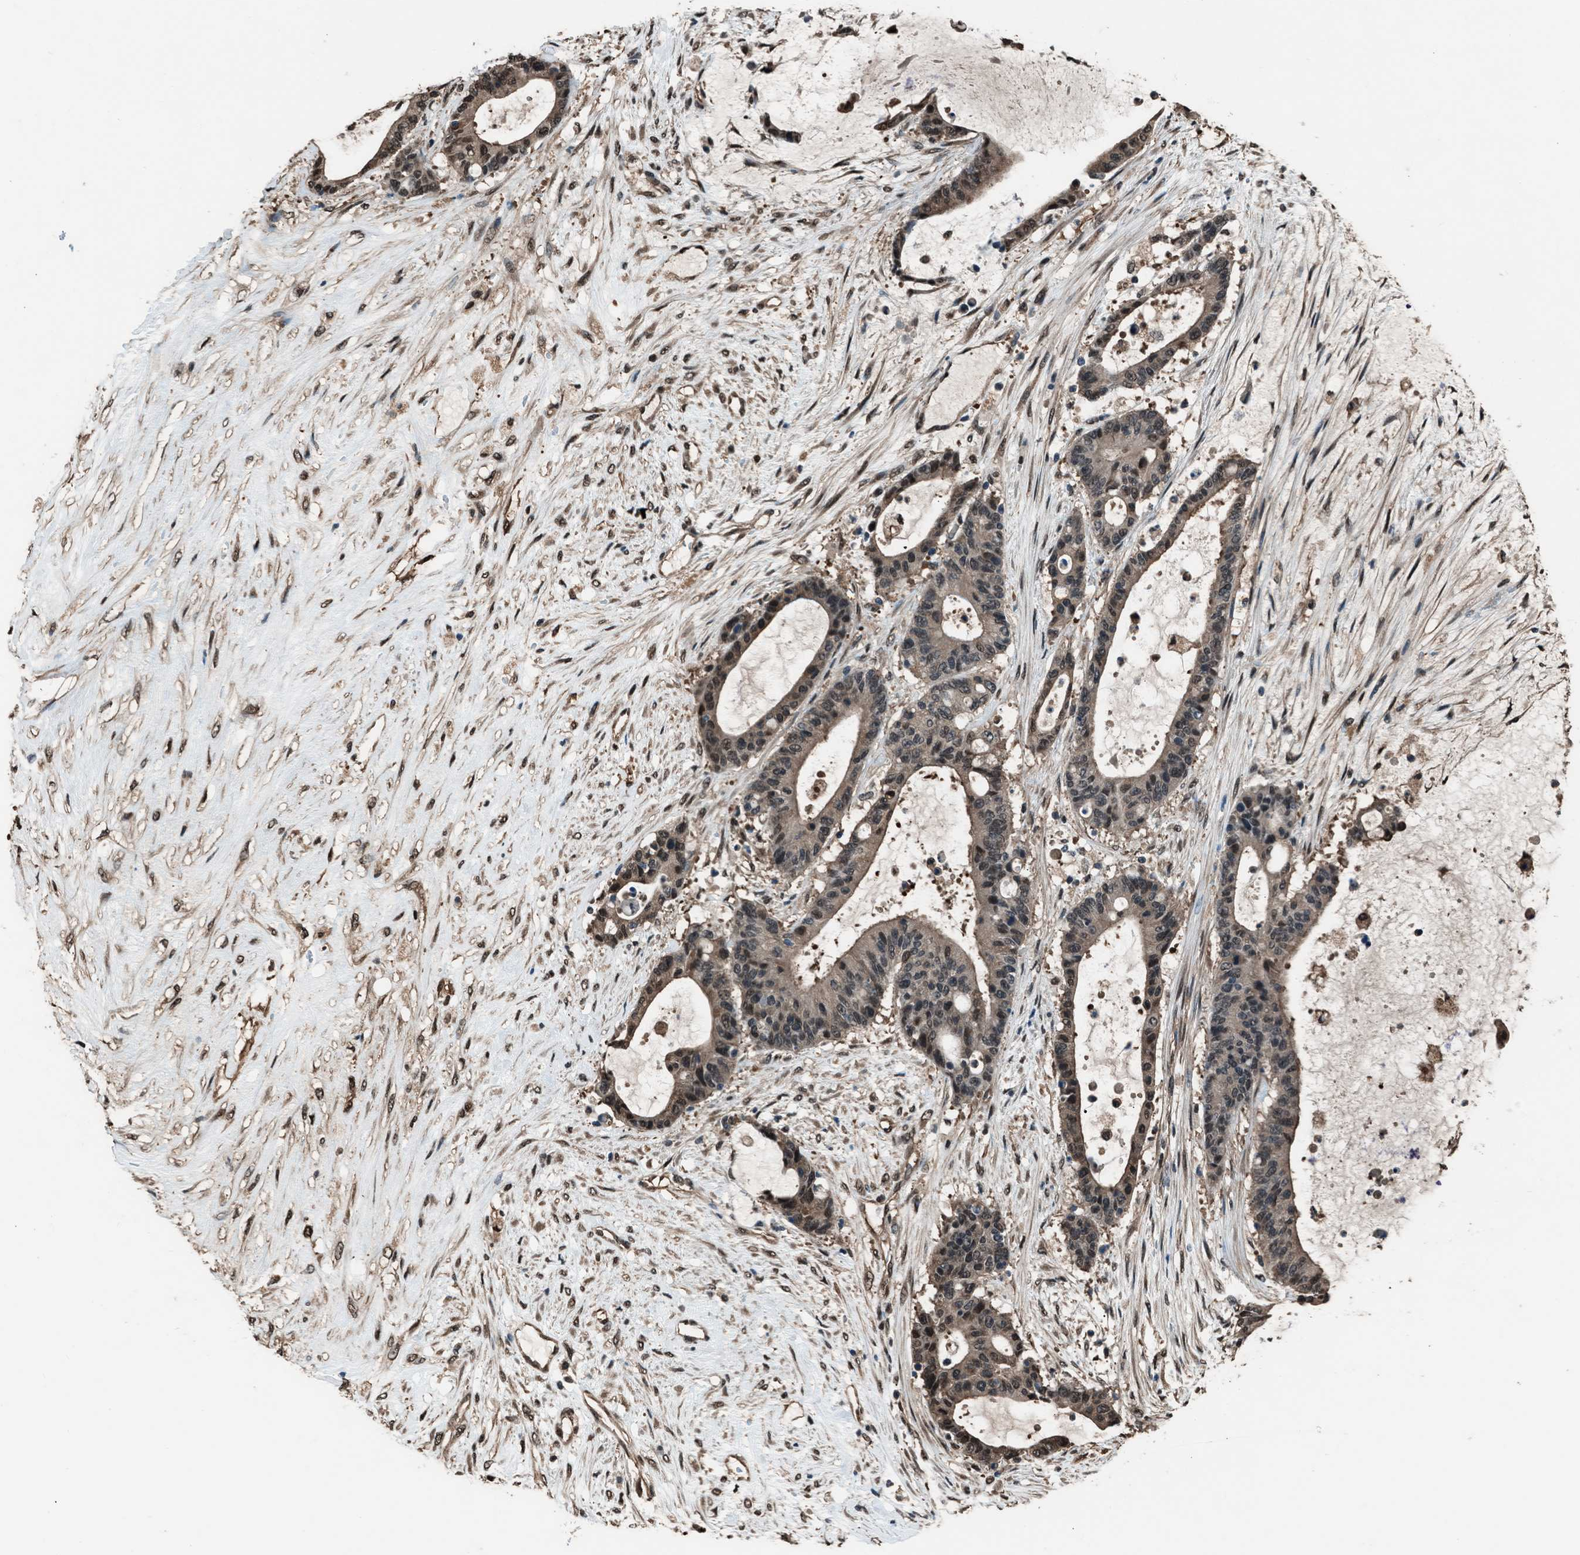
{"staining": {"intensity": "moderate", "quantity": "25%-75%", "location": "nuclear"}, "tissue": "liver cancer", "cell_type": "Tumor cells", "image_type": "cancer", "snomed": [{"axis": "morphology", "description": "Cholangiocarcinoma"}, {"axis": "topography", "description": "Liver"}], "caption": "Immunohistochemical staining of human cholangiocarcinoma (liver) reveals medium levels of moderate nuclear expression in about 25%-75% of tumor cells.", "gene": "YWHAG", "patient": {"sex": "female", "age": 73}}